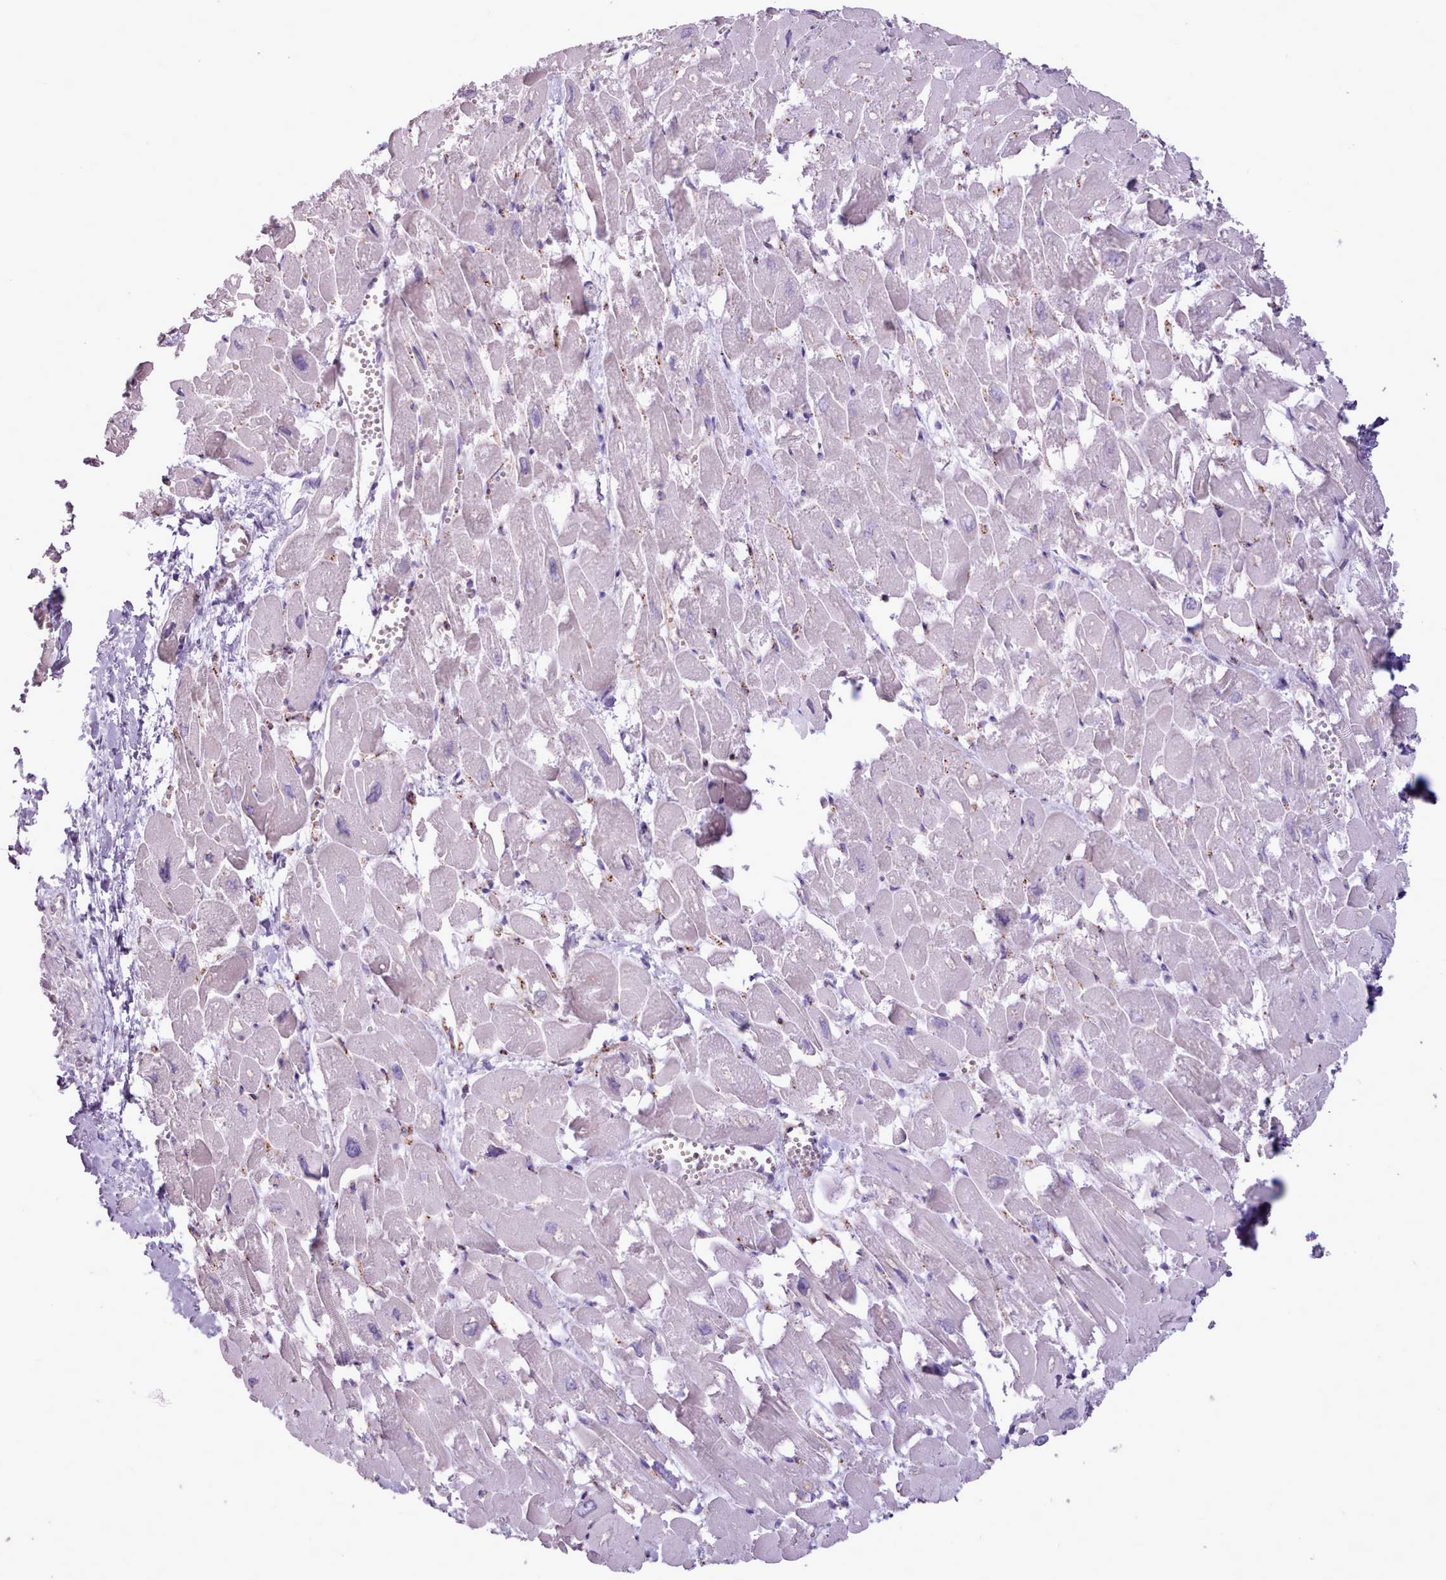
{"staining": {"intensity": "weak", "quantity": "<25%", "location": "cytoplasmic/membranous"}, "tissue": "heart muscle", "cell_type": "Cardiomyocytes", "image_type": "normal", "snomed": [{"axis": "morphology", "description": "Normal tissue, NOS"}, {"axis": "topography", "description": "Heart"}], "caption": "Immunohistochemistry (IHC) histopathology image of unremarkable heart muscle: human heart muscle stained with DAB shows no significant protein positivity in cardiomyocytes.", "gene": "ATRAID", "patient": {"sex": "male", "age": 54}}